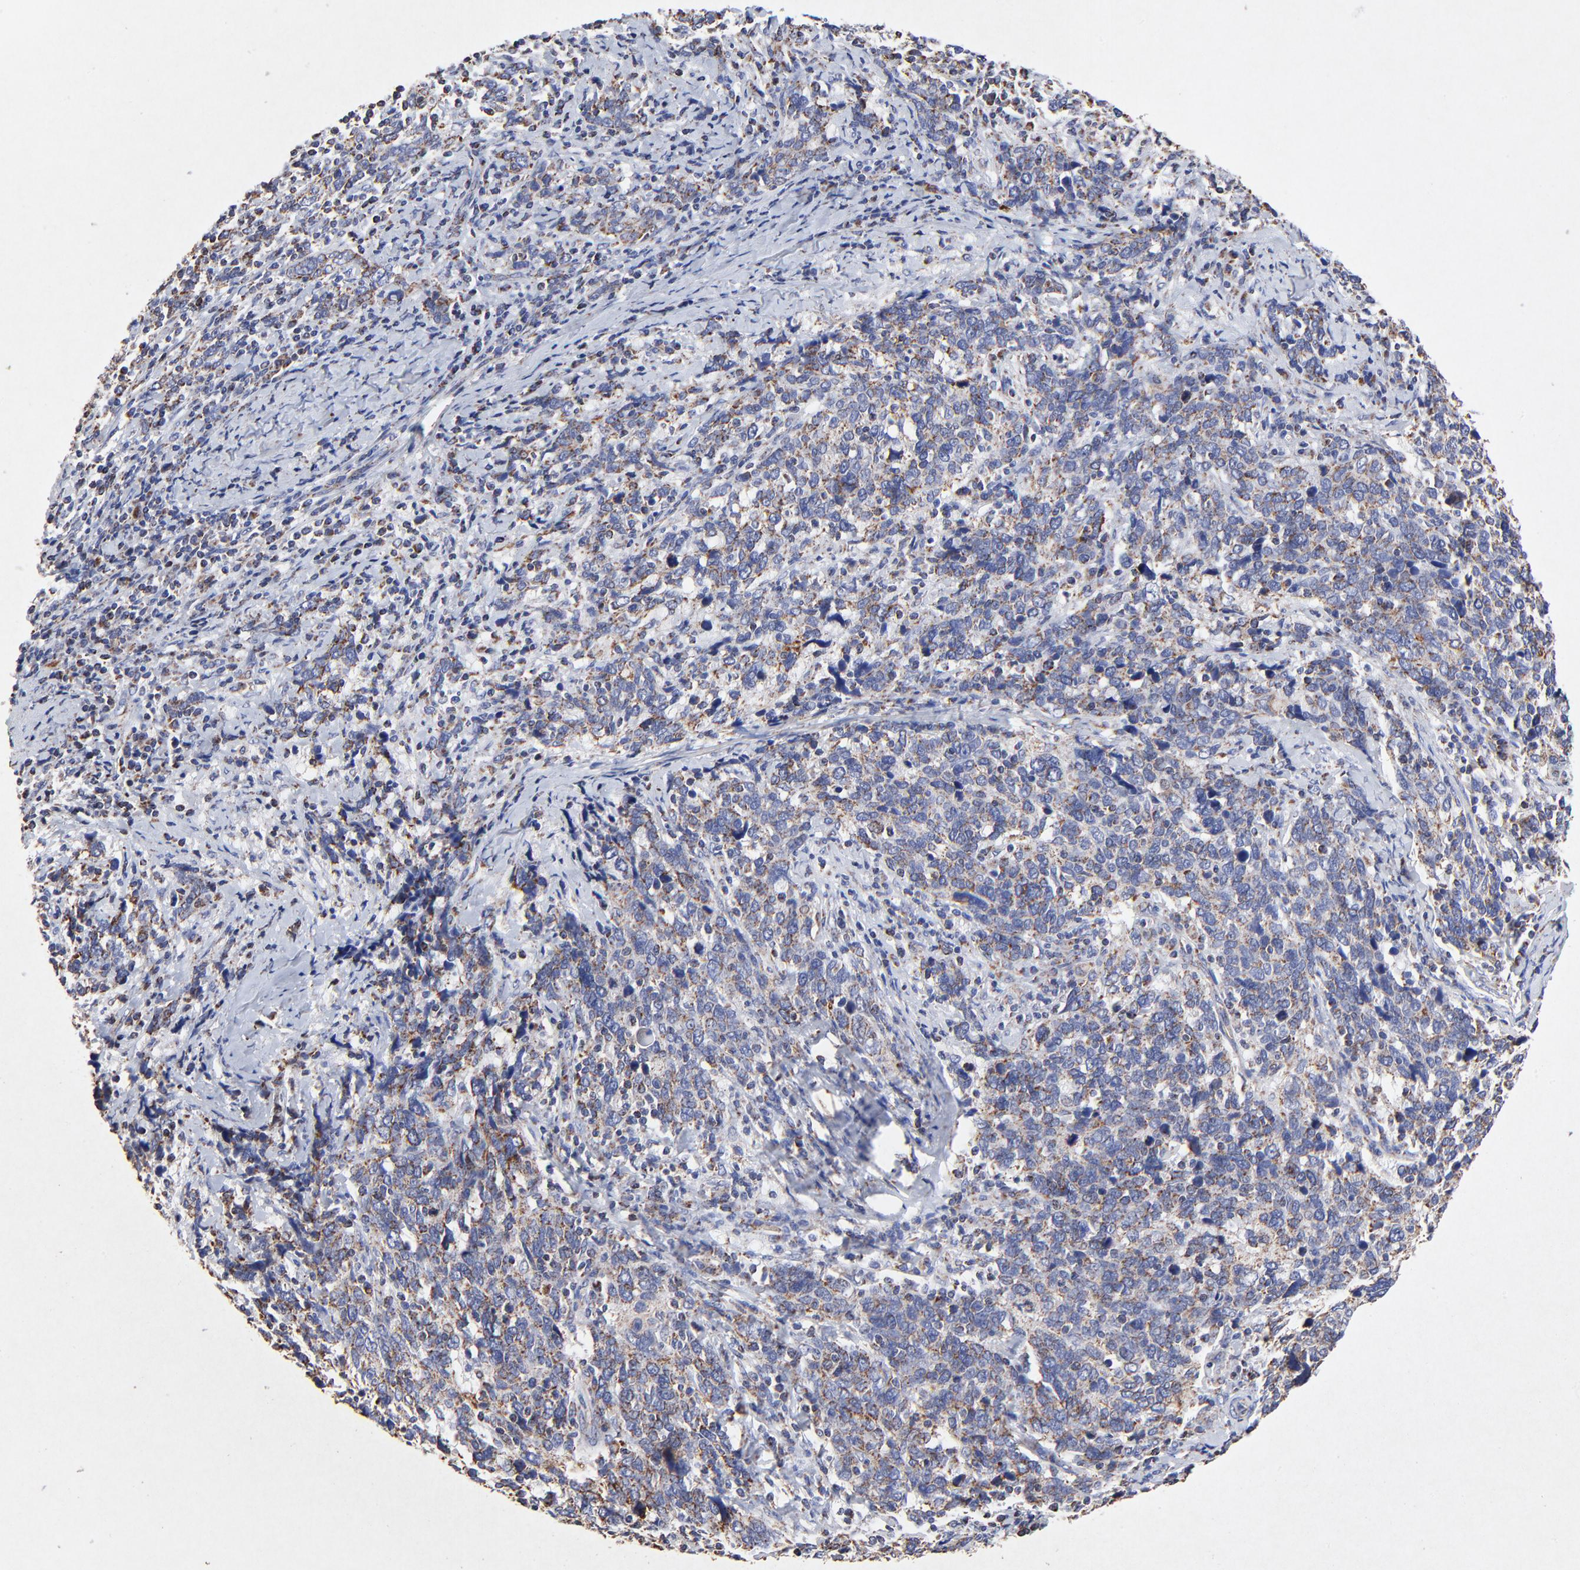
{"staining": {"intensity": "weak", "quantity": ">75%", "location": "cytoplasmic/membranous"}, "tissue": "cervical cancer", "cell_type": "Tumor cells", "image_type": "cancer", "snomed": [{"axis": "morphology", "description": "Squamous cell carcinoma, NOS"}, {"axis": "topography", "description": "Cervix"}], "caption": "An image of human squamous cell carcinoma (cervical) stained for a protein displays weak cytoplasmic/membranous brown staining in tumor cells. The staining was performed using DAB (3,3'-diaminobenzidine) to visualize the protein expression in brown, while the nuclei were stained in blue with hematoxylin (Magnification: 20x).", "gene": "SSBP1", "patient": {"sex": "female", "age": 41}}